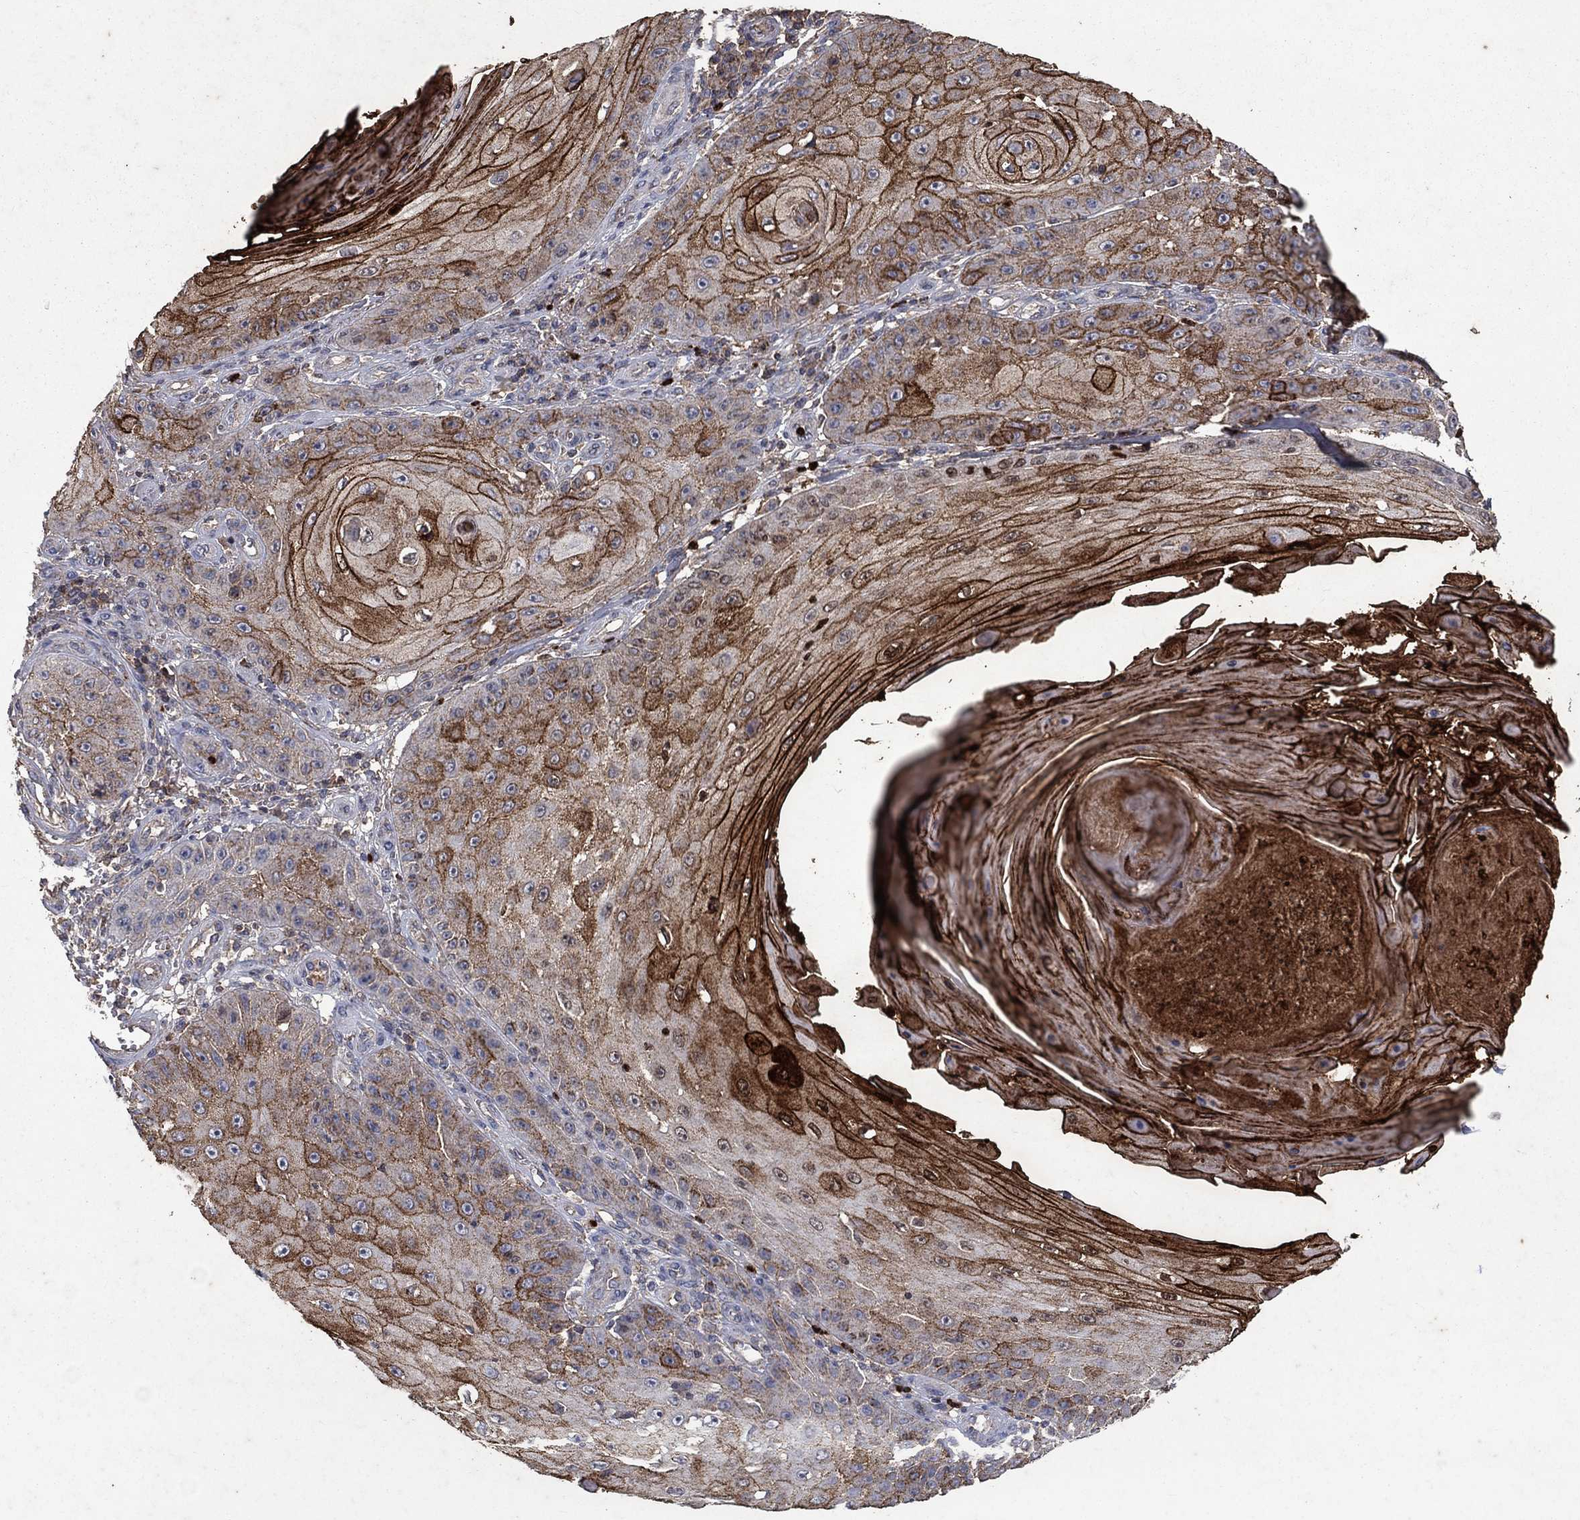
{"staining": {"intensity": "strong", "quantity": "25%-75%", "location": "cytoplasmic/membranous"}, "tissue": "skin cancer", "cell_type": "Tumor cells", "image_type": "cancer", "snomed": [{"axis": "morphology", "description": "Squamous cell carcinoma, NOS"}, {"axis": "topography", "description": "Skin"}], "caption": "An IHC photomicrograph of tumor tissue is shown. Protein staining in brown labels strong cytoplasmic/membranous positivity in skin cancer (squamous cell carcinoma) within tumor cells.", "gene": "CD24", "patient": {"sex": "male", "age": 70}}